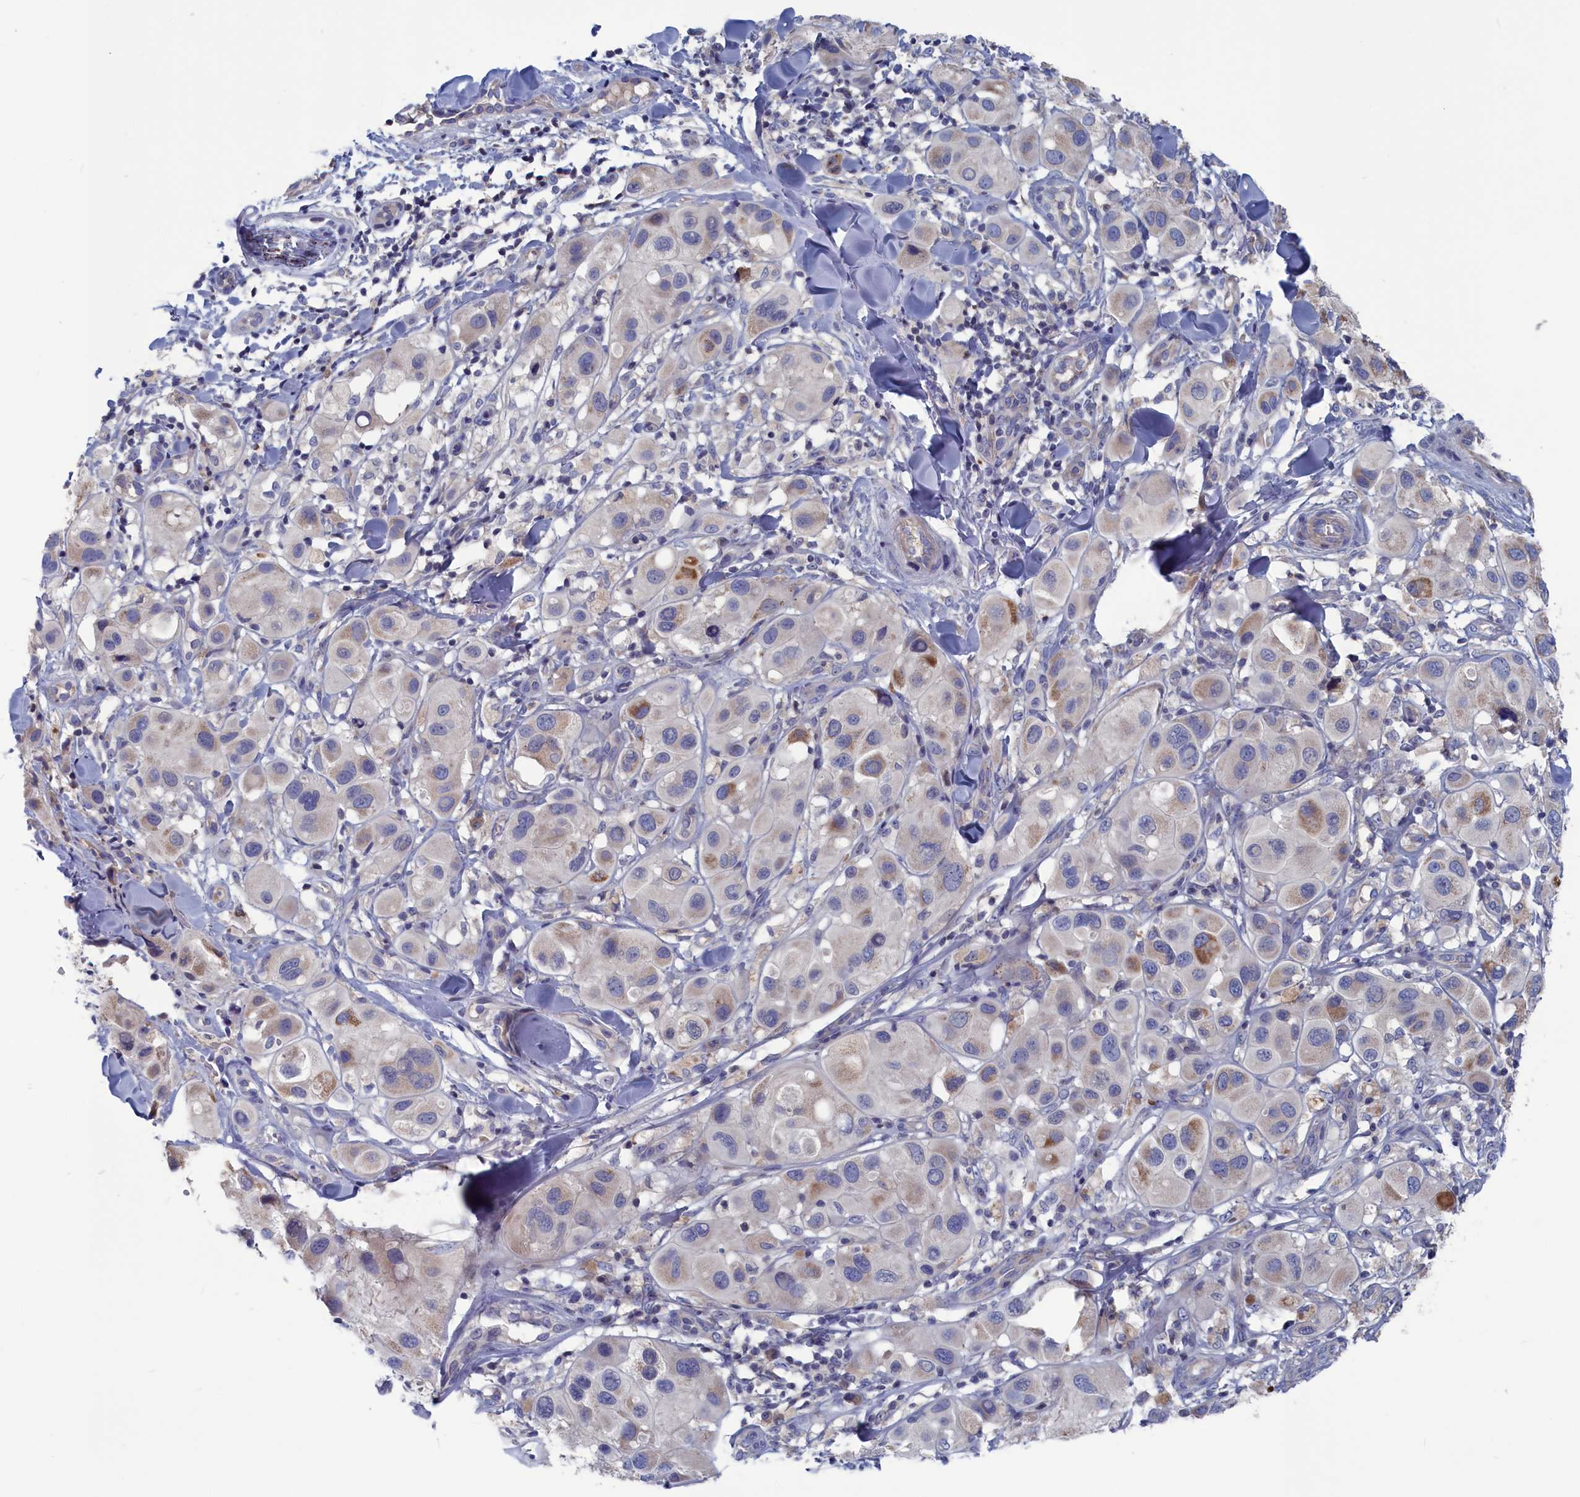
{"staining": {"intensity": "moderate", "quantity": "<25%", "location": "cytoplasmic/membranous"}, "tissue": "melanoma", "cell_type": "Tumor cells", "image_type": "cancer", "snomed": [{"axis": "morphology", "description": "Malignant melanoma, Metastatic site"}, {"axis": "topography", "description": "Skin"}], "caption": "Immunohistochemical staining of malignant melanoma (metastatic site) demonstrates moderate cytoplasmic/membranous protein staining in approximately <25% of tumor cells.", "gene": "CEND1", "patient": {"sex": "male", "age": 41}}